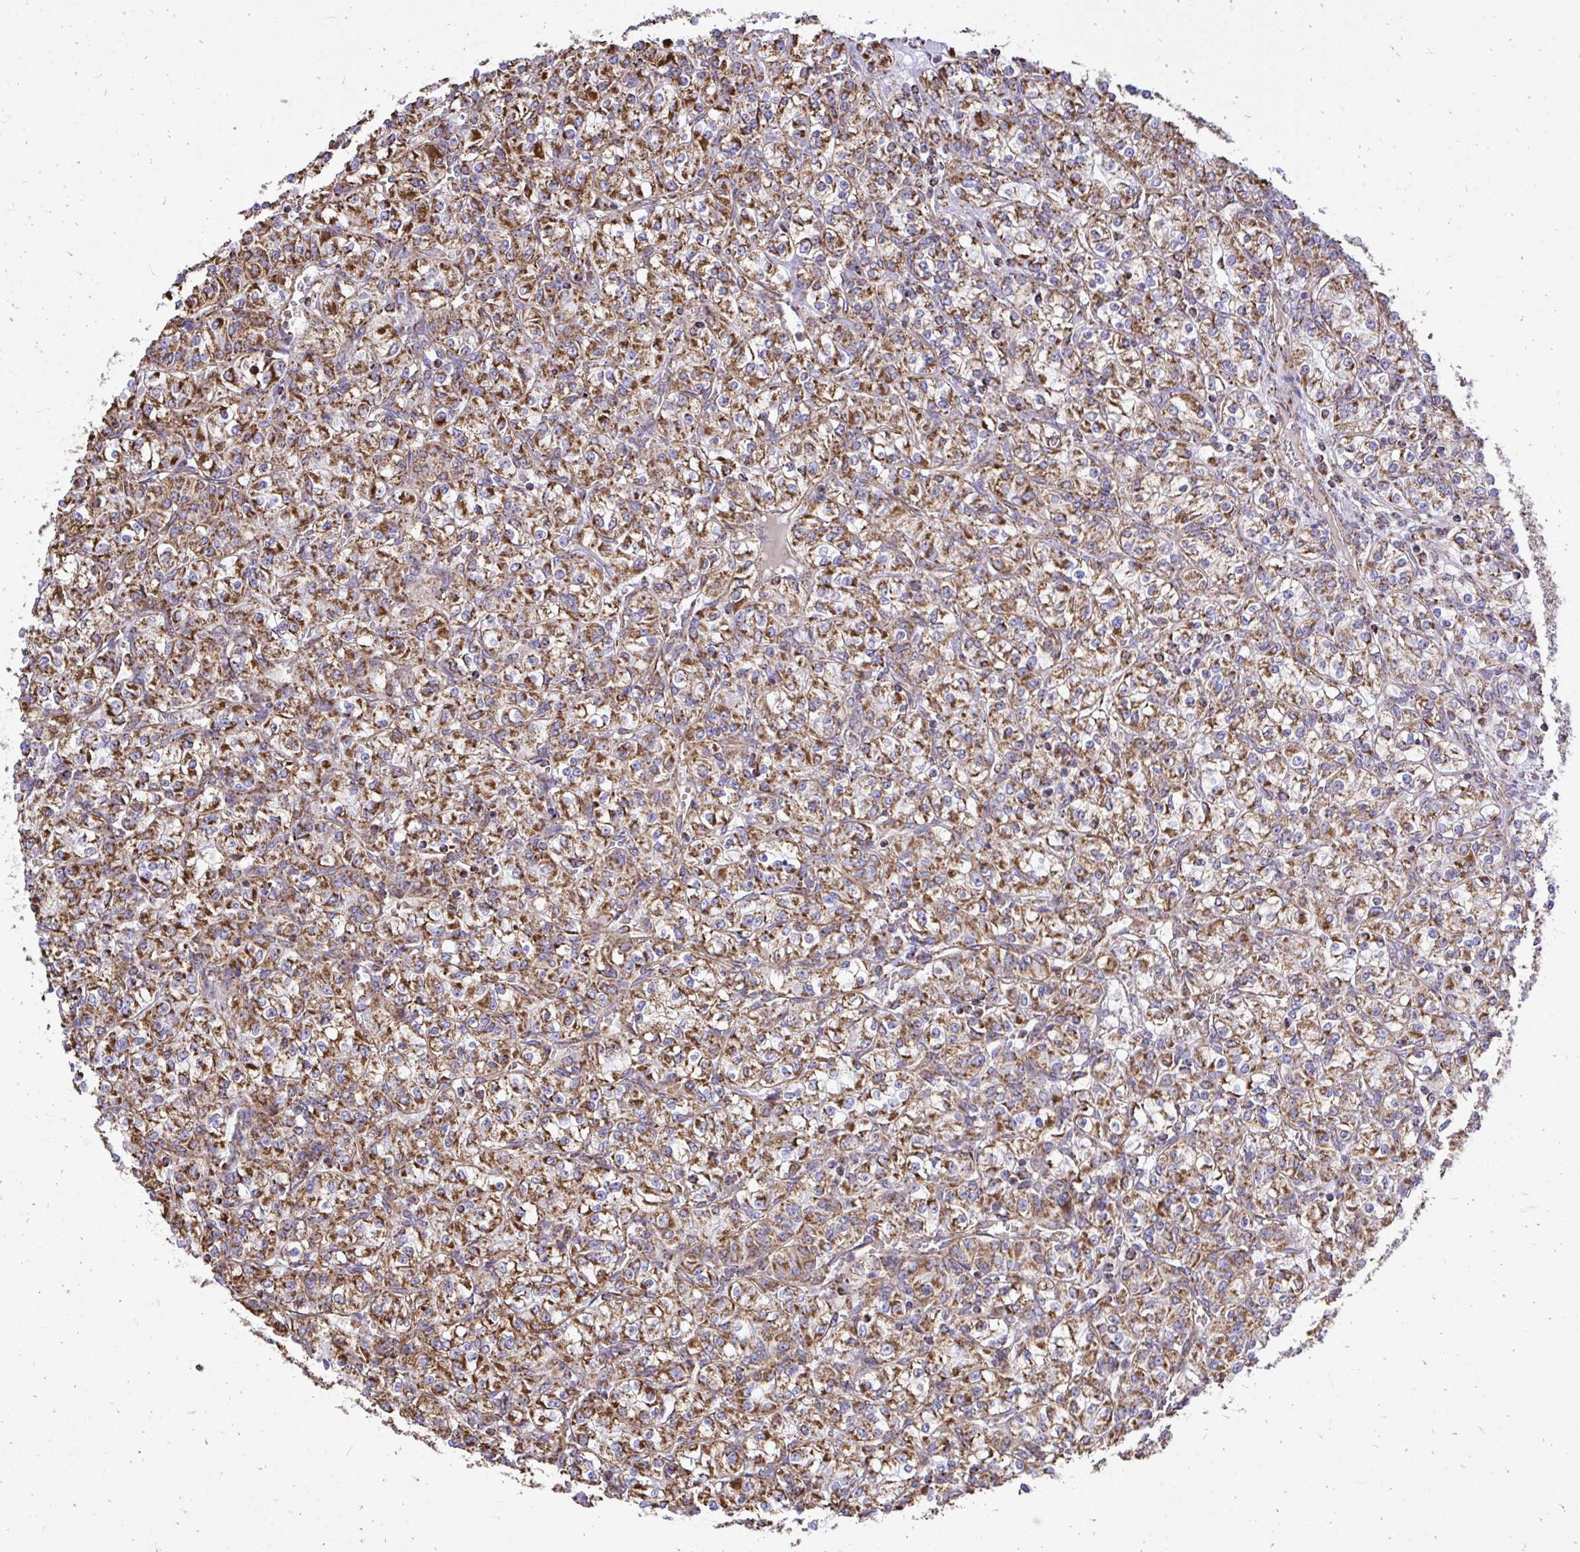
{"staining": {"intensity": "moderate", "quantity": ">75%", "location": "cytoplasmic/membranous"}, "tissue": "renal cancer", "cell_type": "Tumor cells", "image_type": "cancer", "snomed": [{"axis": "morphology", "description": "Adenocarcinoma, NOS"}, {"axis": "topography", "description": "Kidney"}], "caption": "Immunohistochemistry (IHC) of human adenocarcinoma (renal) displays medium levels of moderate cytoplasmic/membranous staining in approximately >75% of tumor cells. Using DAB (3,3'-diaminobenzidine) (brown) and hematoxylin (blue) stains, captured at high magnification using brightfield microscopy.", "gene": "UBE2C", "patient": {"sex": "male", "age": 77}}